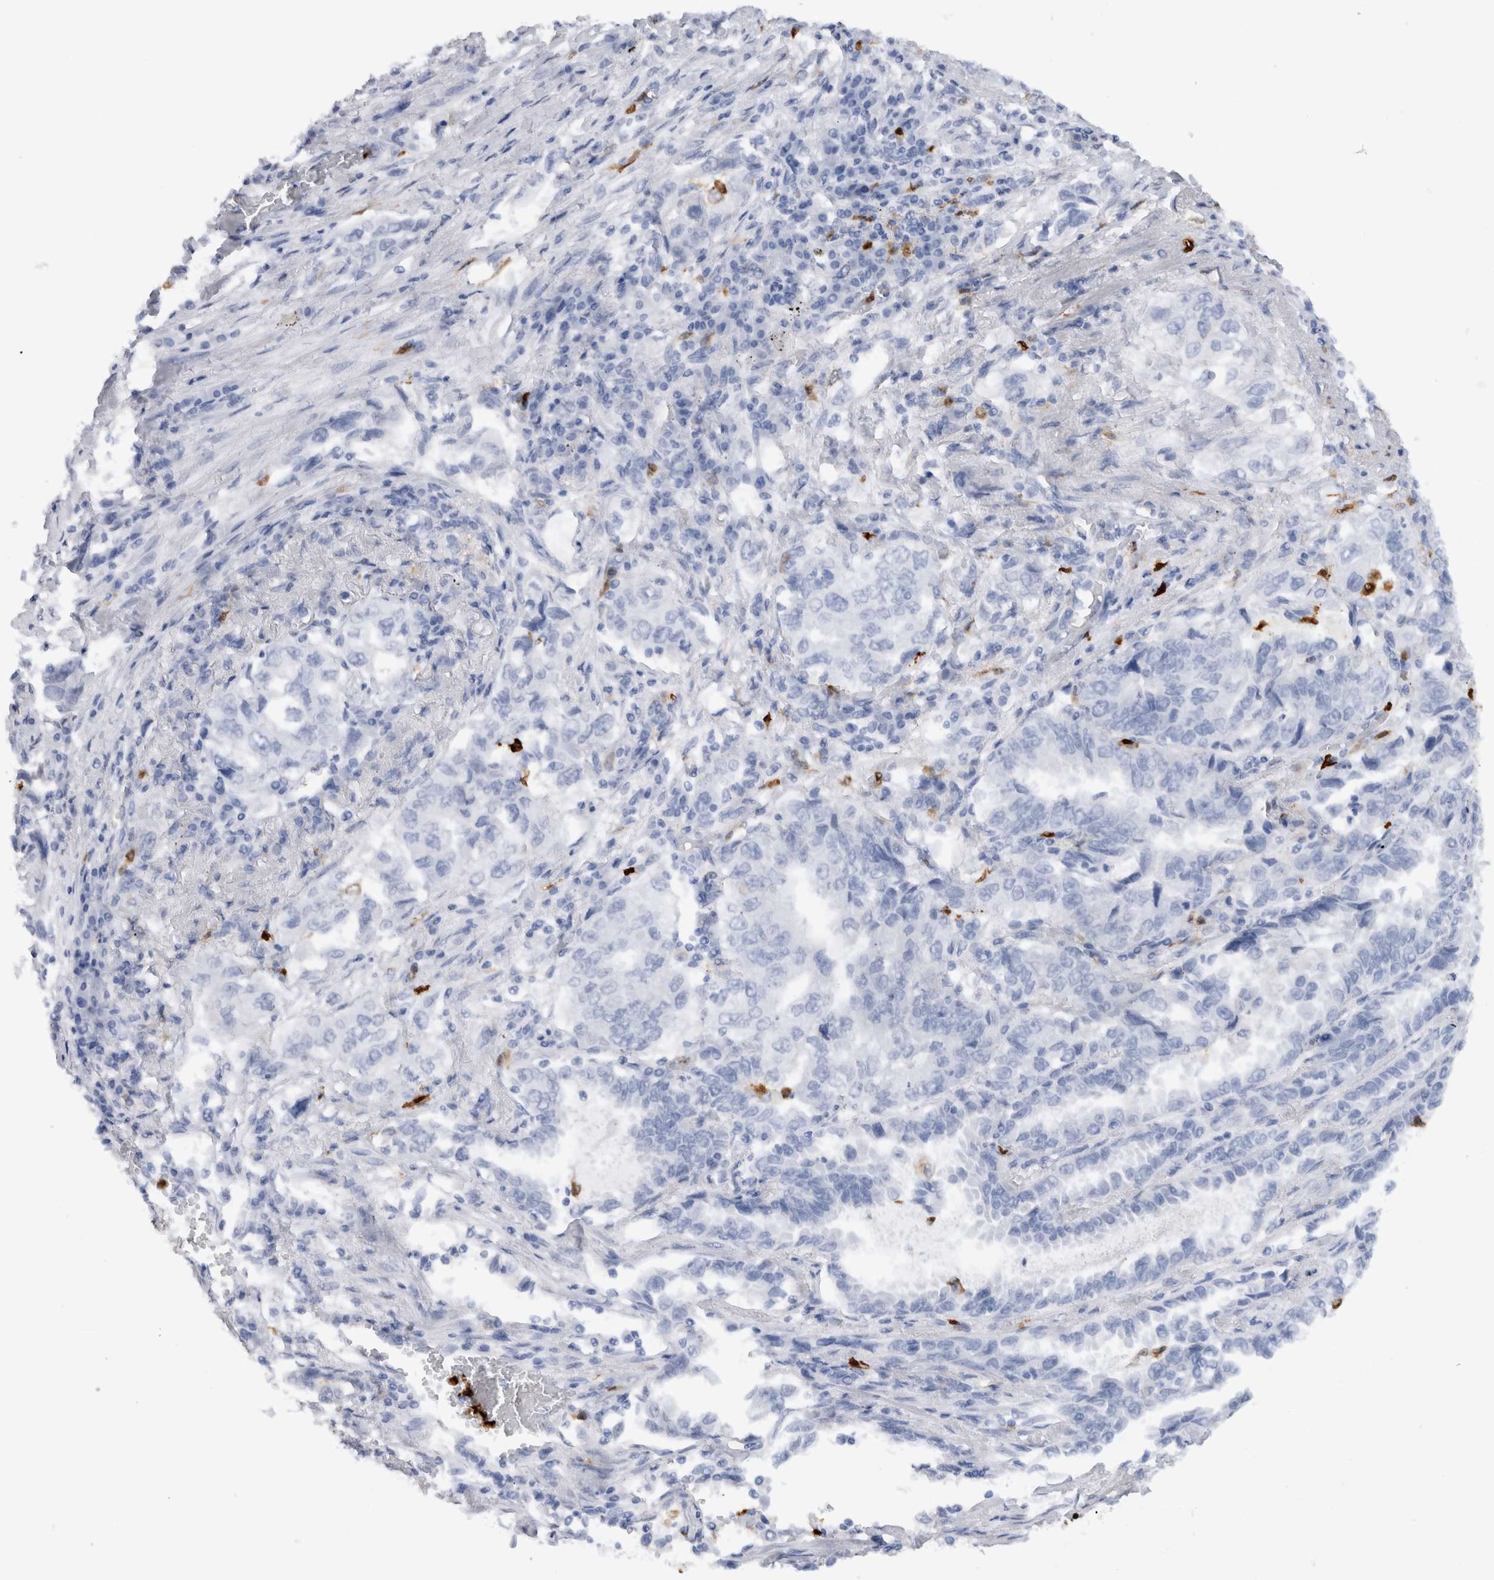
{"staining": {"intensity": "negative", "quantity": "none", "location": "none"}, "tissue": "lung cancer", "cell_type": "Tumor cells", "image_type": "cancer", "snomed": [{"axis": "morphology", "description": "Adenocarcinoma, NOS"}, {"axis": "topography", "description": "Lung"}], "caption": "Adenocarcinoma (lung) was stained to show a protein in brown. There is no significant staining in tumor cells.", "gene": "S100A8", "patient": {"sex": "female", "age": 51}}